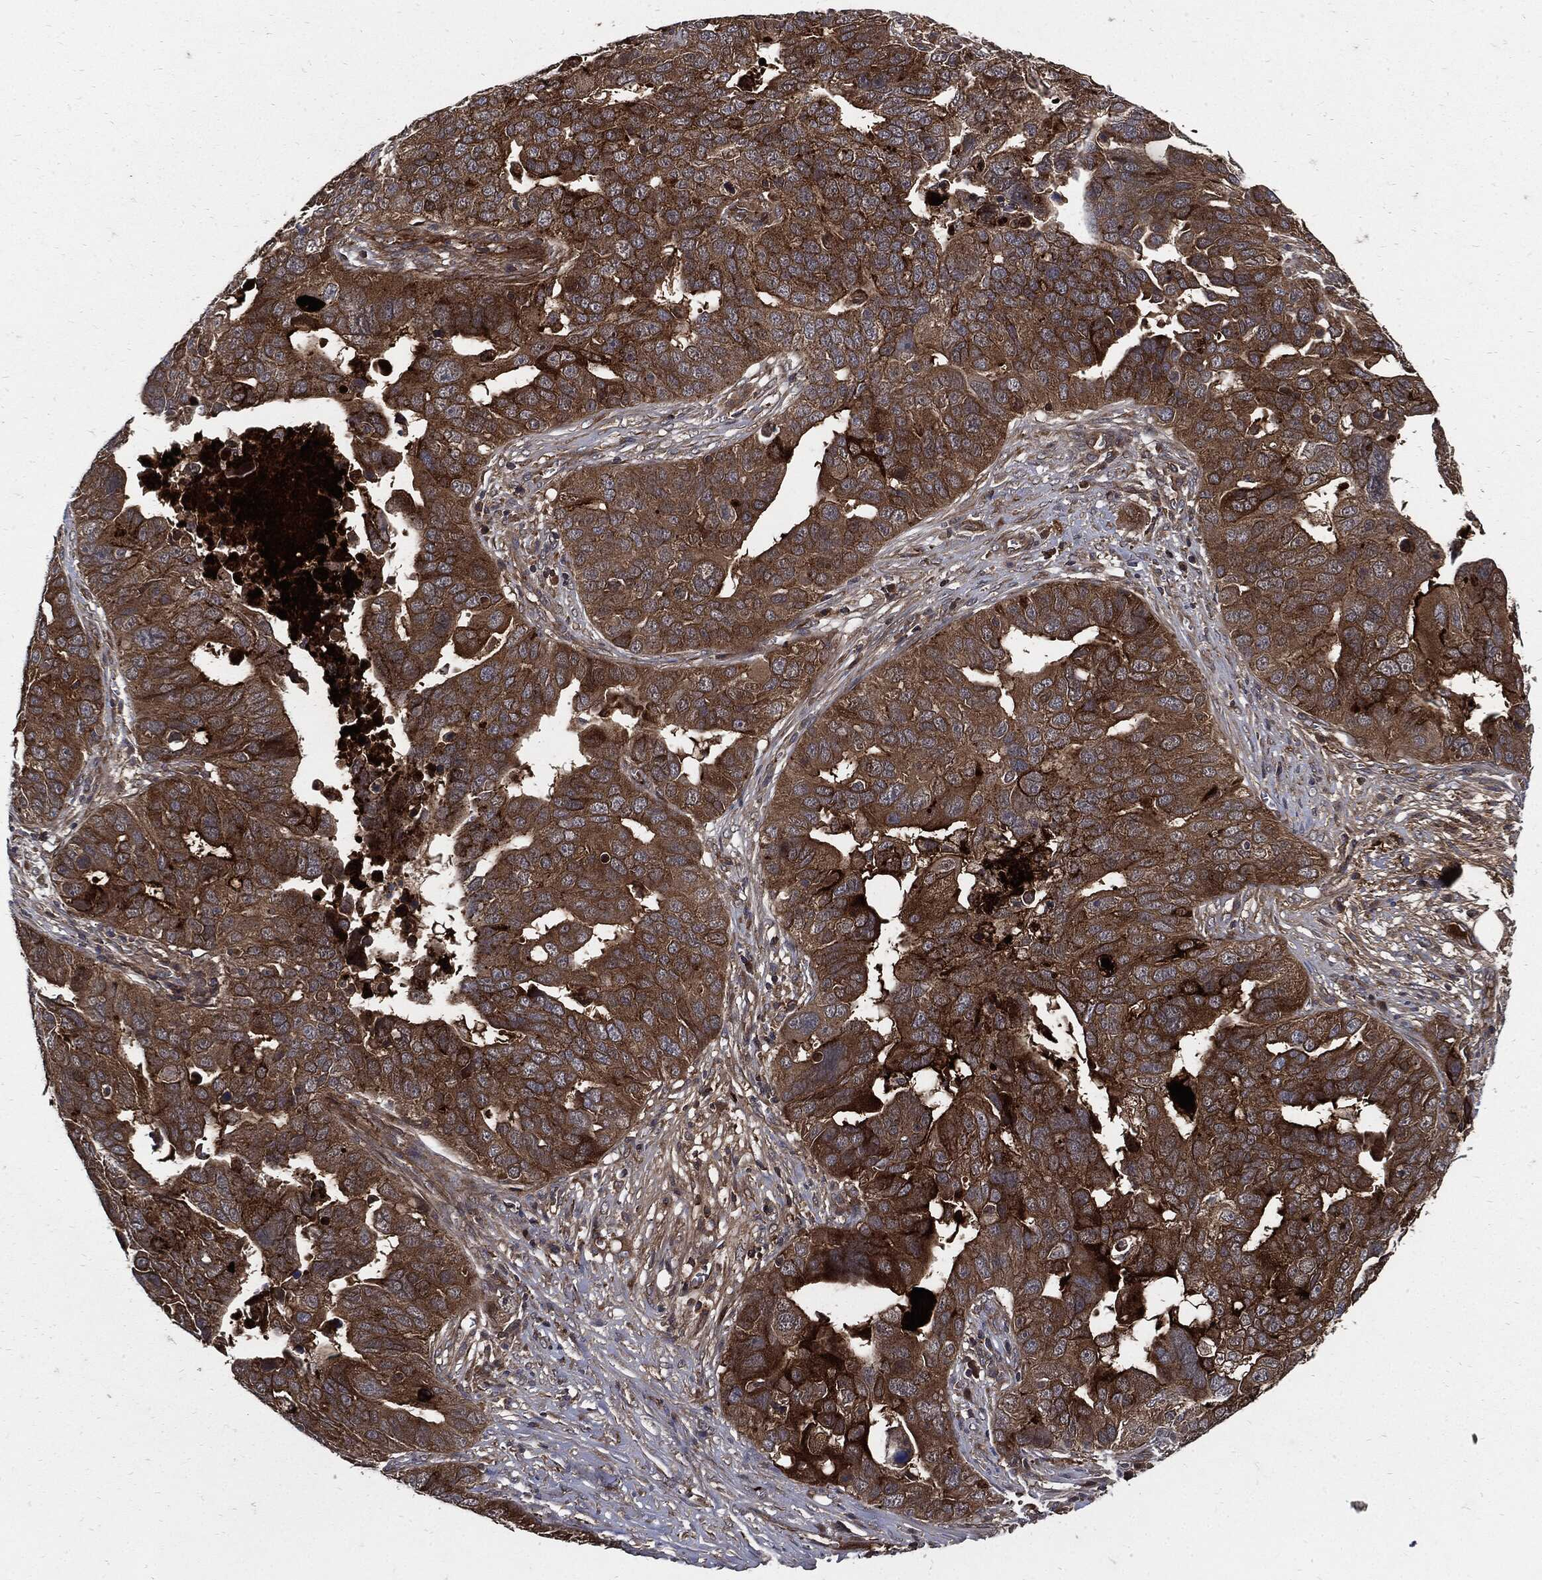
{"staining": {"intensity": "strong", "quantity": "25%-75%", "location": "cytoplasmic/membranous"}, "tissue": "ovarian cancer", "cell_type": "Tumor cells", "image_type": "cancer", "snomed": [{"axis": "morphology", "description": "Carcinoma, endometroid"}, {"axis": "topography", "description": "Soft tissue"}, {"axis": "topography", "description": "Ovary"}], "caption": "Brown immunohistochemical staining in ovarian cancer exhibits strong cytoplasmic/membranous expression in about 25%-75% of tumor cells. The staining is performed using DAB brown chromogen to label protein expression. The nuclei are counter-stained blue using hematoxylin.", "gene": "CLU", "patient": {"sex": "female", "age": 52}}